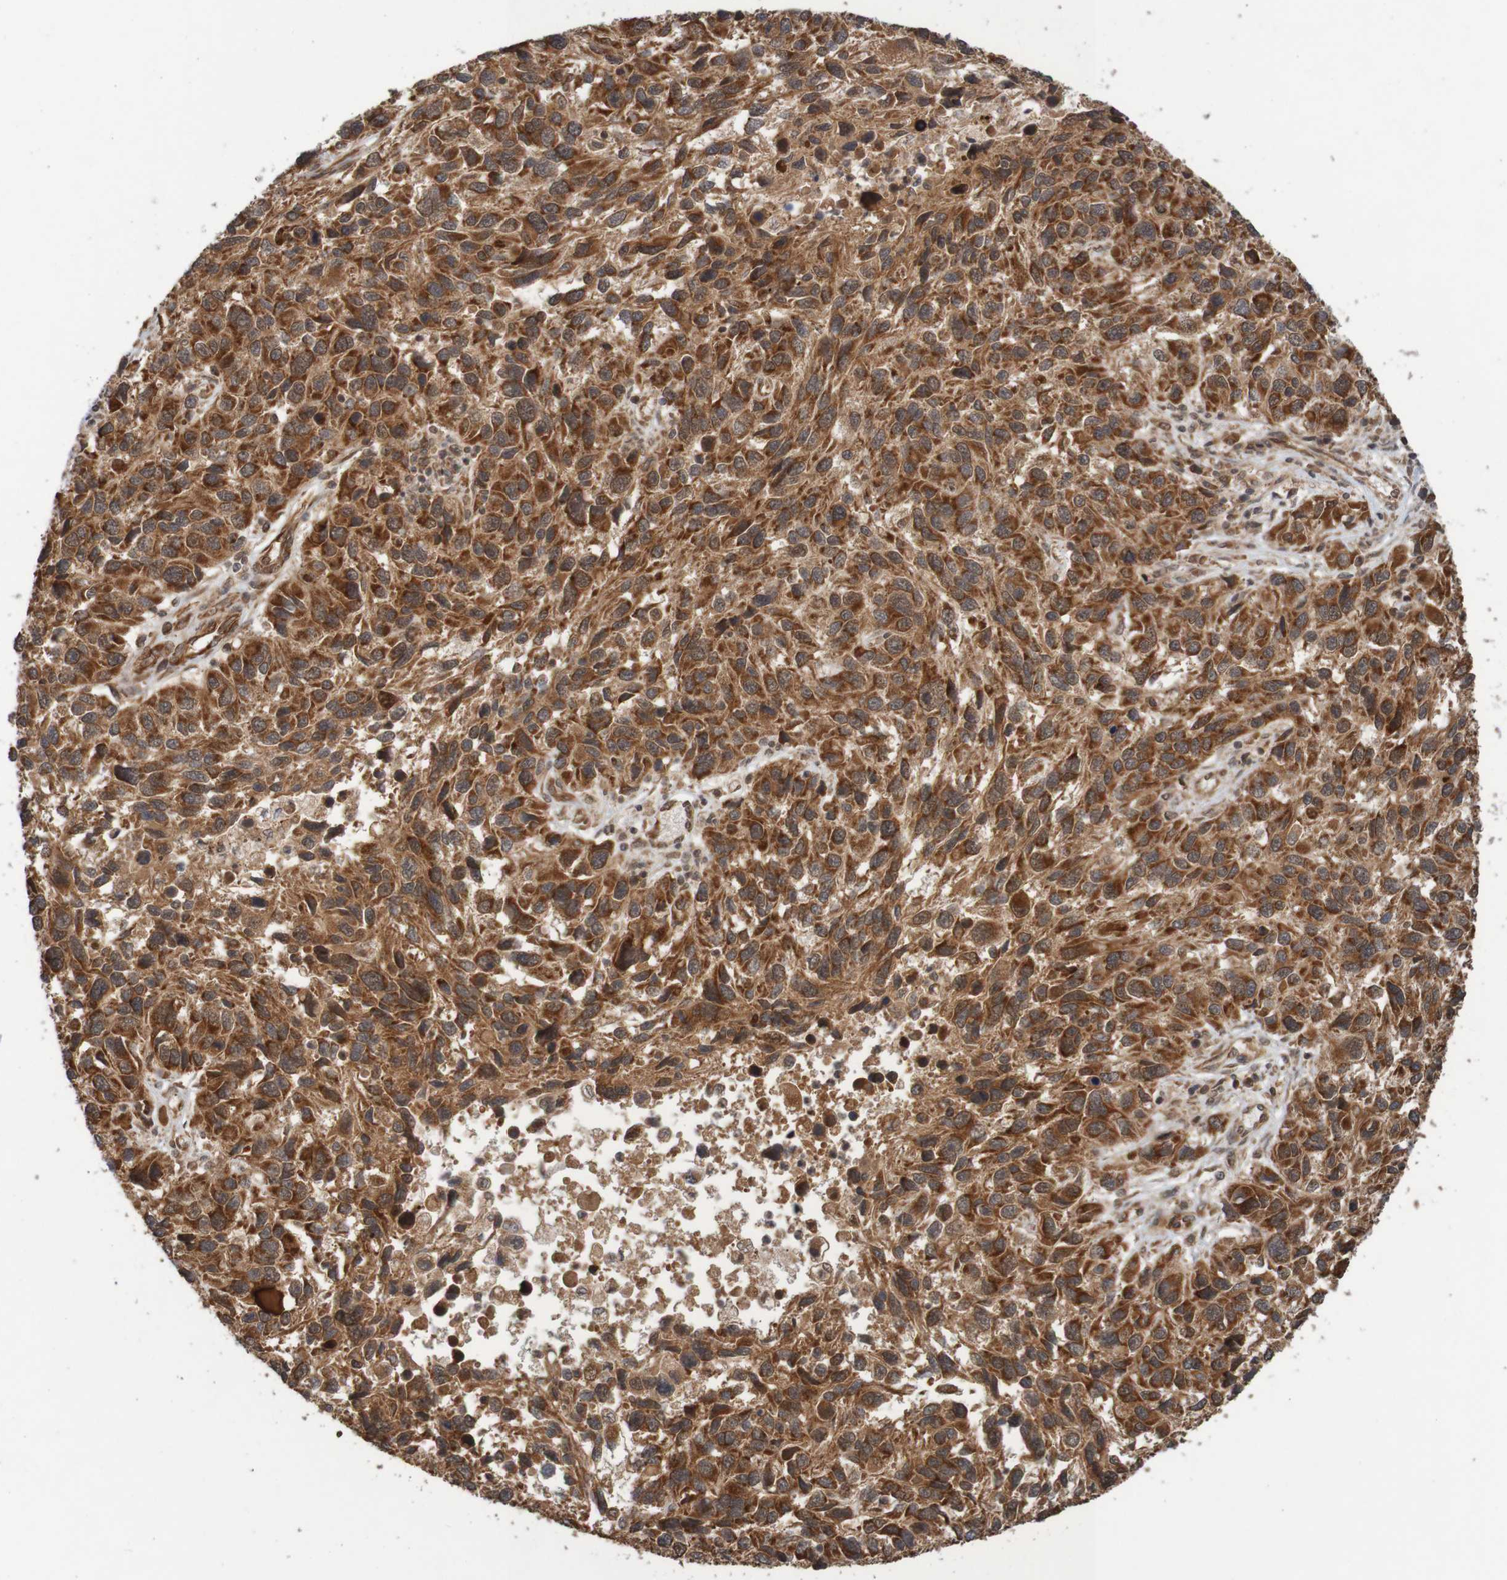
{"staining": {"intensity": "strong", "quantity": ">75%", "location": "cytoplasmic/membranous"}, "tissue": "melanoma", "cell_type": "Tumor cells", "image_type": "cancer", "snomed": [{"axis": "morphology", "description": "Malignant melanoma, NOS"}, {"axis": "topography", "description": "Skin"}], "caption": "Immunohistochemical staining of malignant melanoma displays high levels of strong cytoplasmic/membranous protein staining in approximately >75% of tumor cells.", "gene": "MRPL52", "patient": {"sex": "male", "age": 53}}